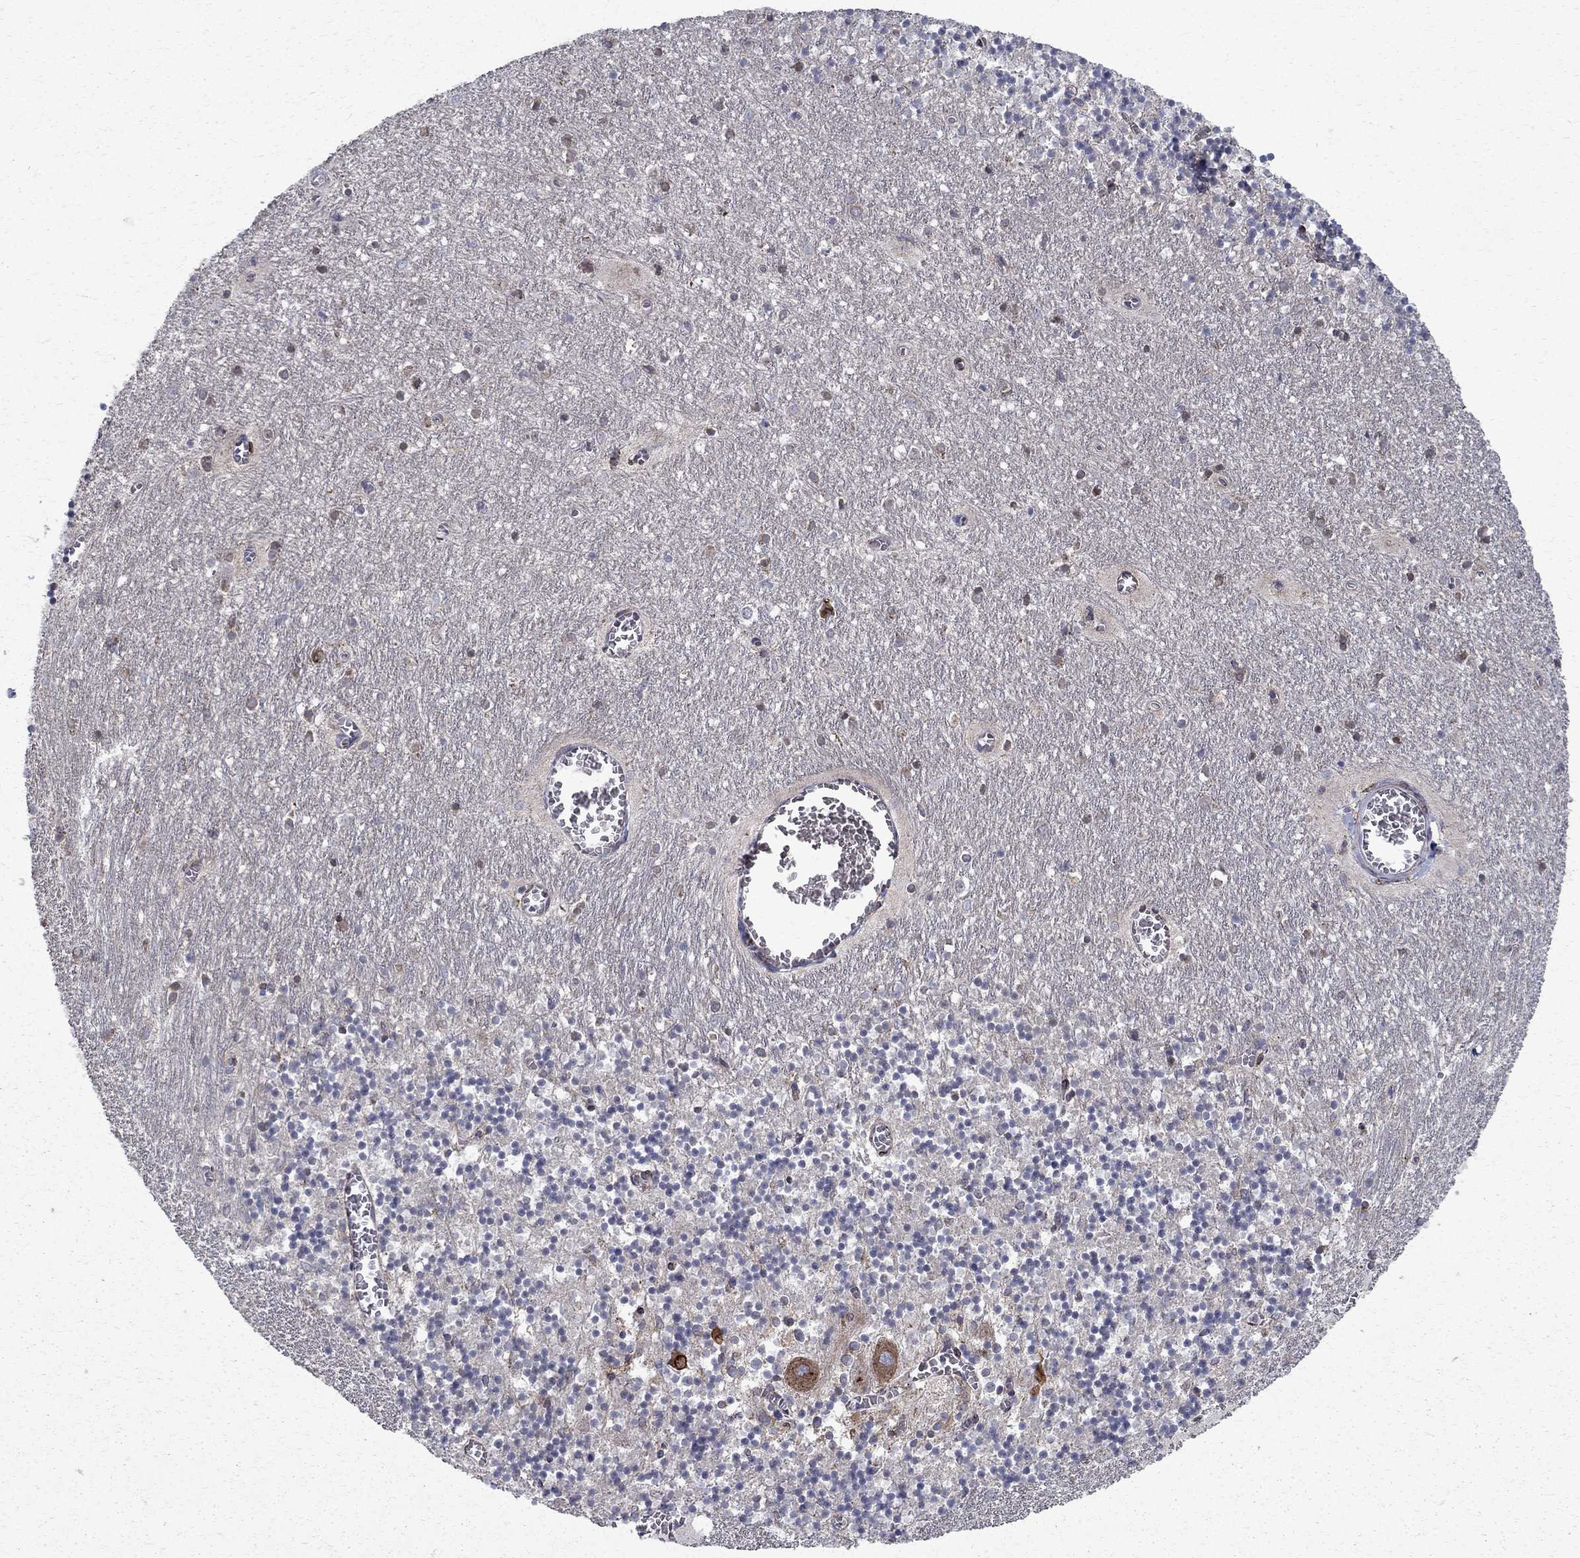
{"staining": {"intensity": "negative", "quantity": "none", "location": "none"}, "tissue": "cerebellum", "cell_type": "Cells in granular layer", "image_type": "normal", "snomed": [{"axis": "morphology", "description": "Normal tissue, NOS"}, {"axis": "topography", "description": "Cerebellum"}], "caption": "DAB (3,3'-diaminobenzidine) immunohistochemical staining of benign human cerebellum reveals no significant staining in cells in granular layer. (DAB (3,3'-diaminobenzidine) immunohistochemistry with hematoxylin counter stain).", "gene": "CAB39L", "patient": {"sex": "female", "age": 64}}